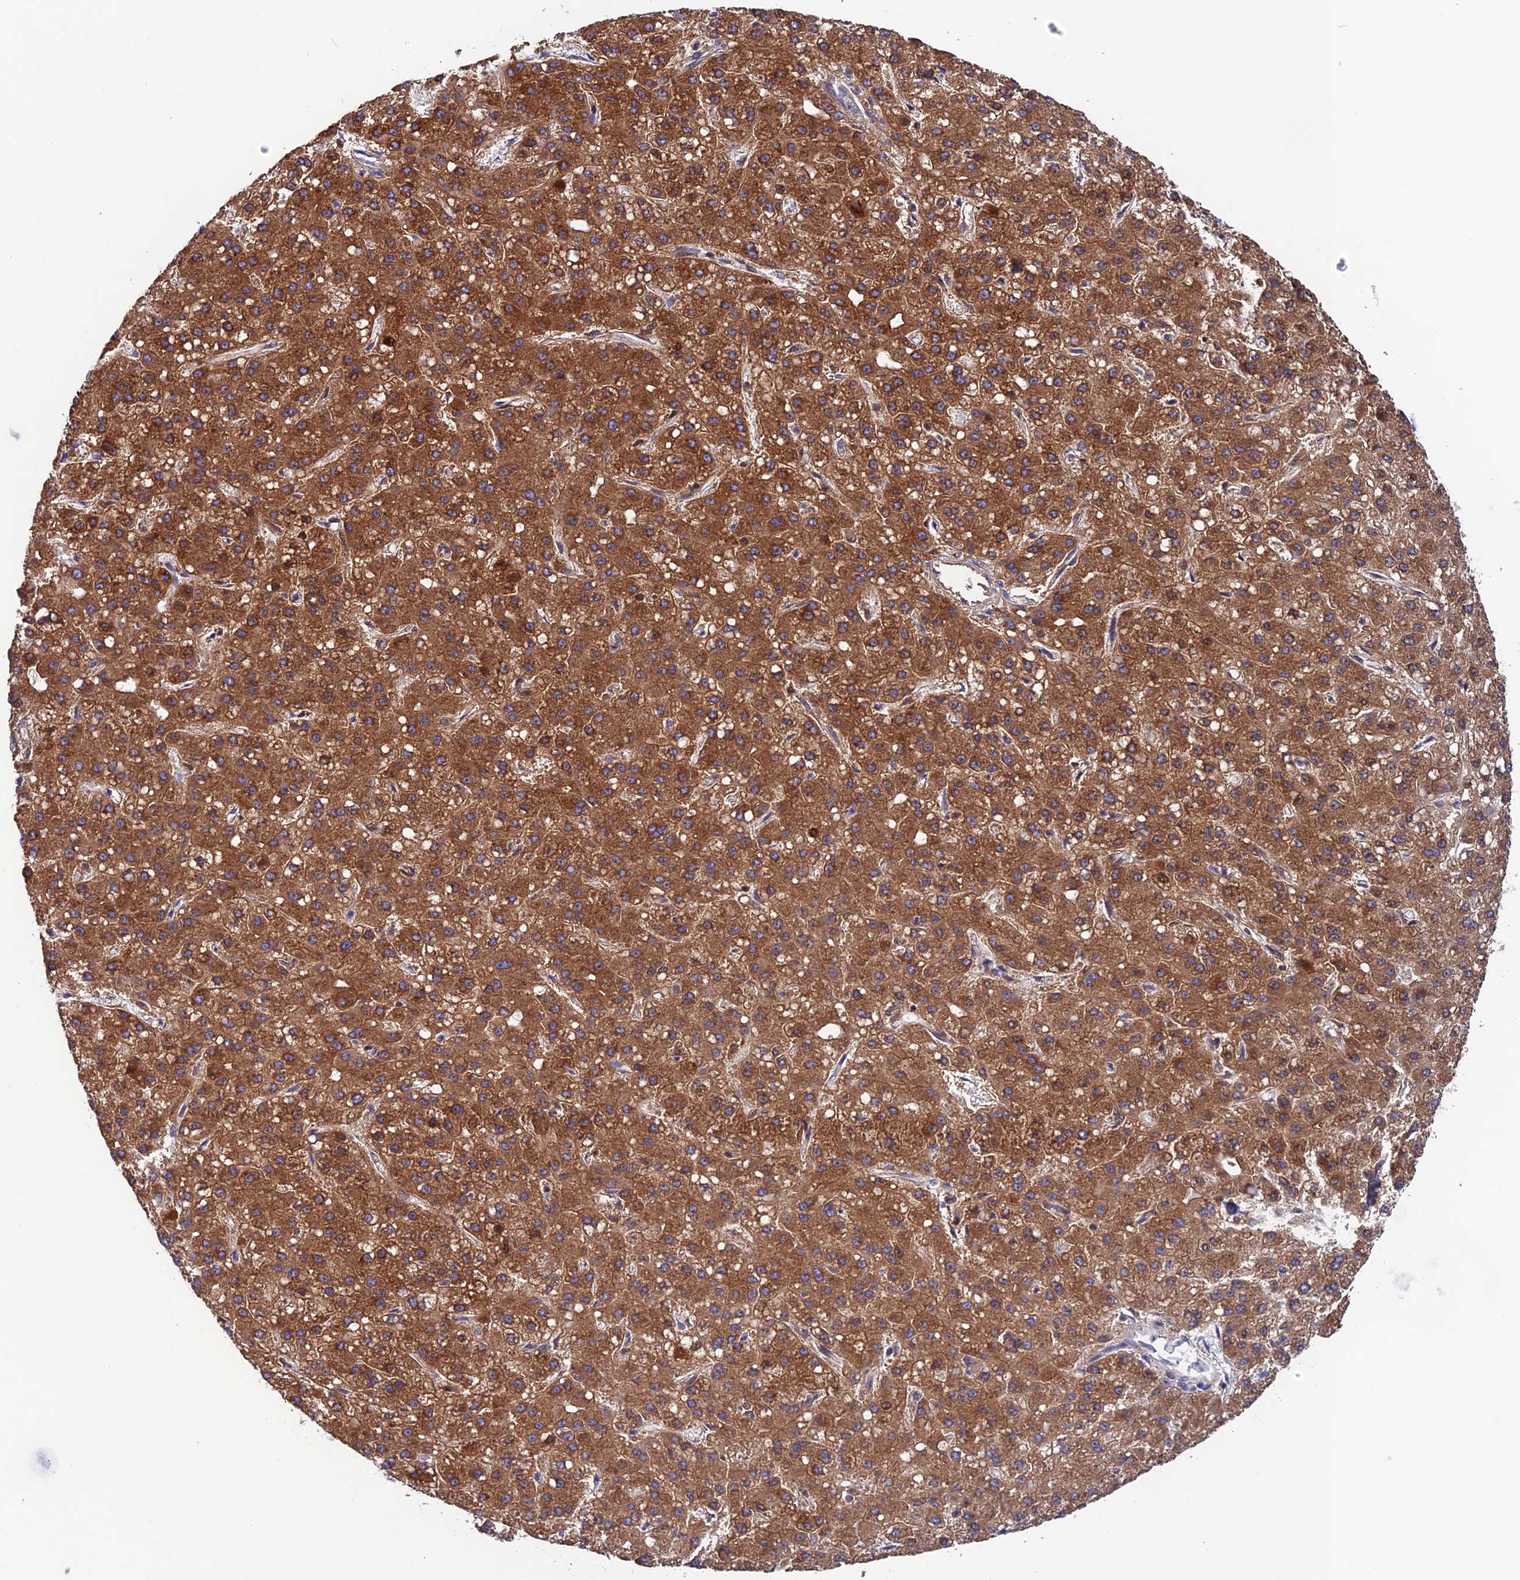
{"staining": {"intensity": "strong", "quantity": ">75%", "location": "cytoplasmic/membranous"}, "tissue": "liver cancer", "cell_type": "Tumor cells", "image_type": "cancer", "snomed": [{"axis": "morphology", "description": "Carcinoma, Hepatocellular, NOS"}, {"axis": "topography", "description": "Liver"}], "caption": "Immunohistochemical staining of hepatocellular carcinoma (liver) reveals high levels of strong cytoplasmic/membranous protein staining in about >75% of tumor cells.", "gene": "NXPE4", "patient": {"sex": "male", "age": 67}}